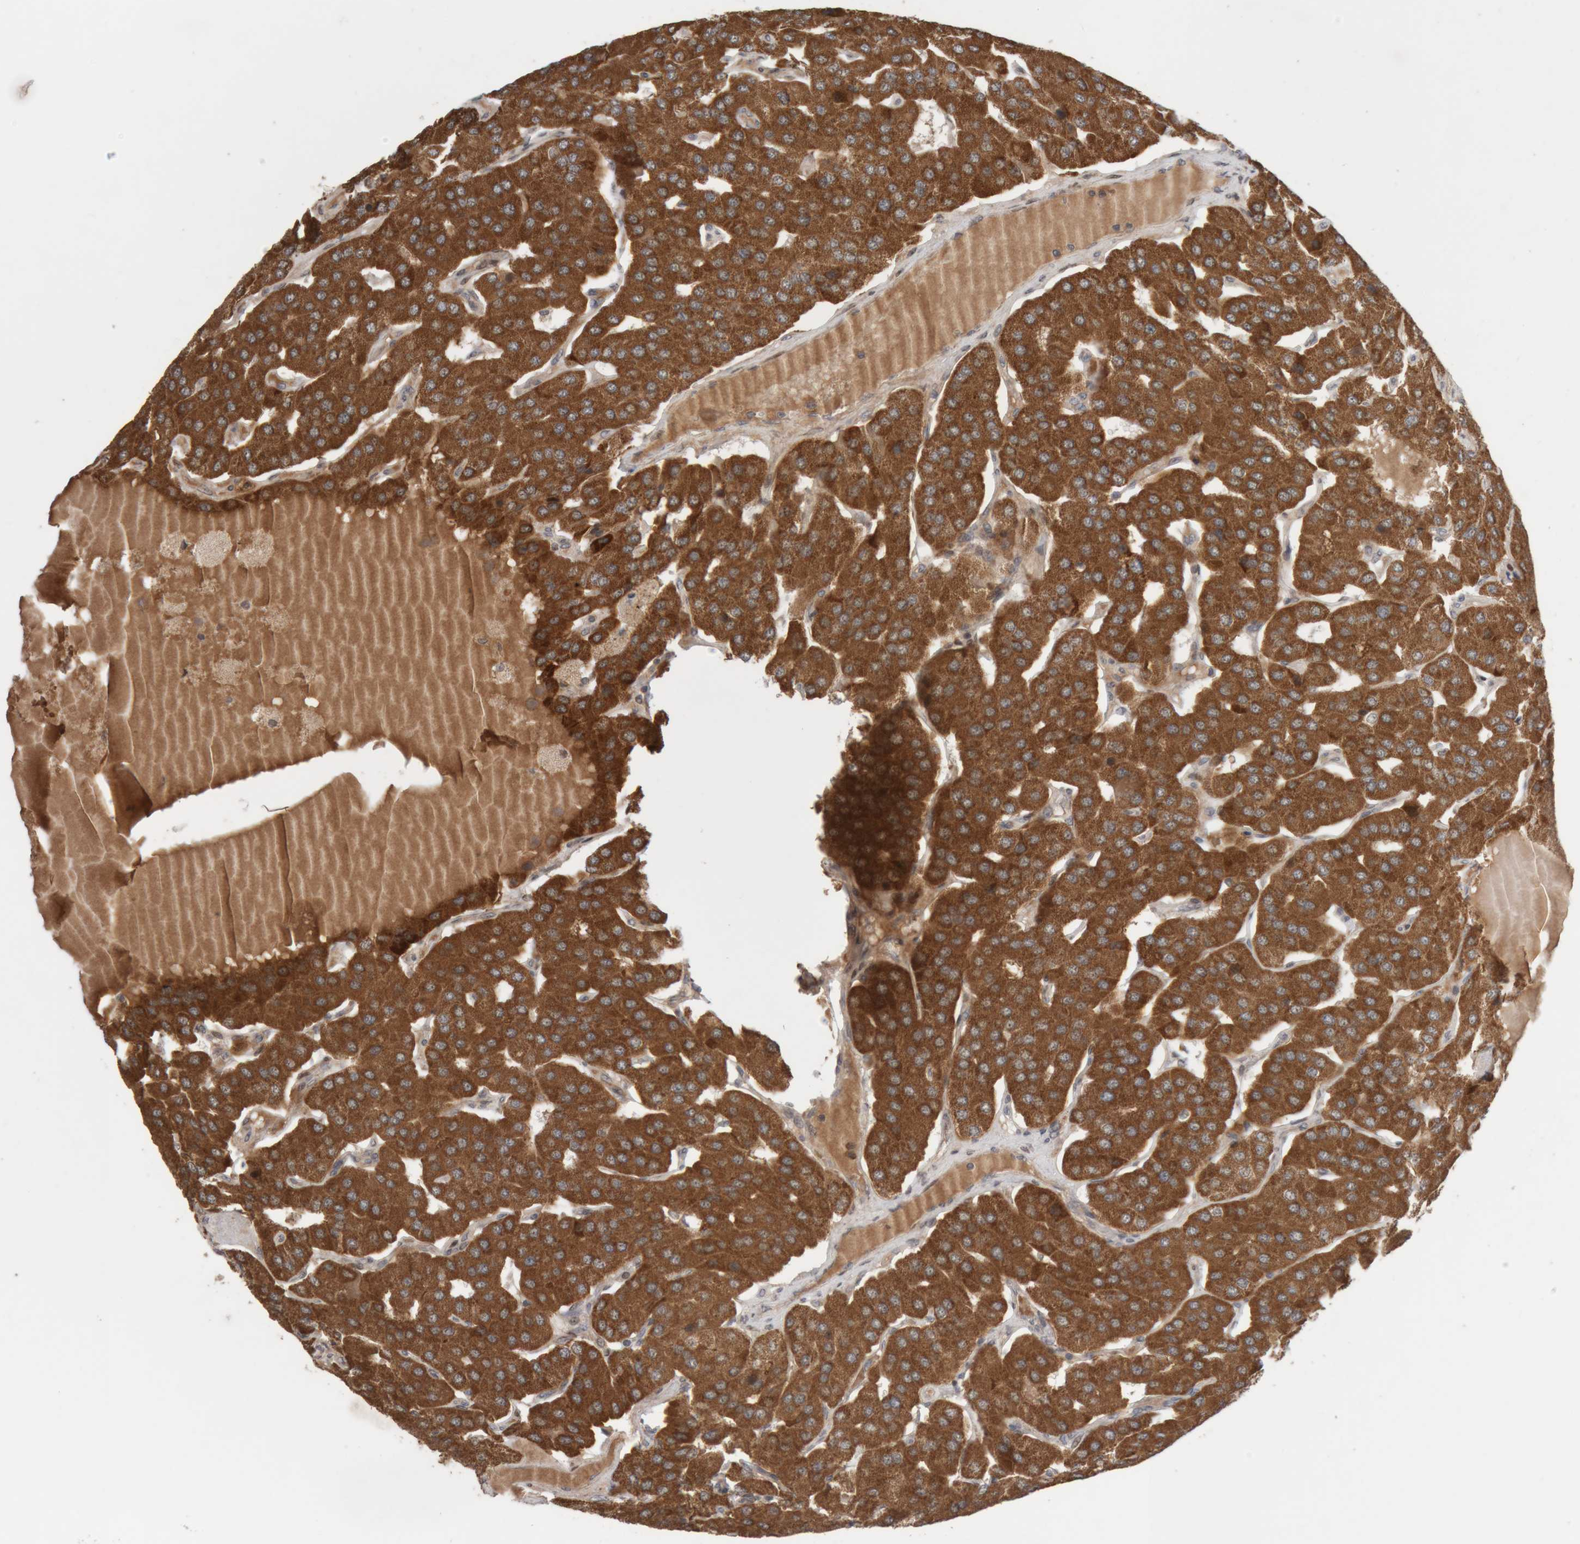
{"staining": {"intensity": "strong", "quantity": ">75%", "location": "cytoplasmic/membranous"}, "tissue": "parathyroid gland", "cell_type": "Glandular cells", "image_type": "normal", "snomed": [{"axis": "morphology", "description": "Normal tissue, NOS"}, {"axis": "morphology", "description": "Adenoma, NOS"}, {"axis": "topography", "description": "Parathyroid gland"}], "caption": "This image displays benign parathyroid gland stained with immunohistochemistry (IHC) to label a protein in brown. The cytoplasmic/membranous of glandular cells show strong positivity for the protein. Nuclei are counter-stained blue.", "gene": "KIF21B", "patient": {"sex": "female", "age": 86}}